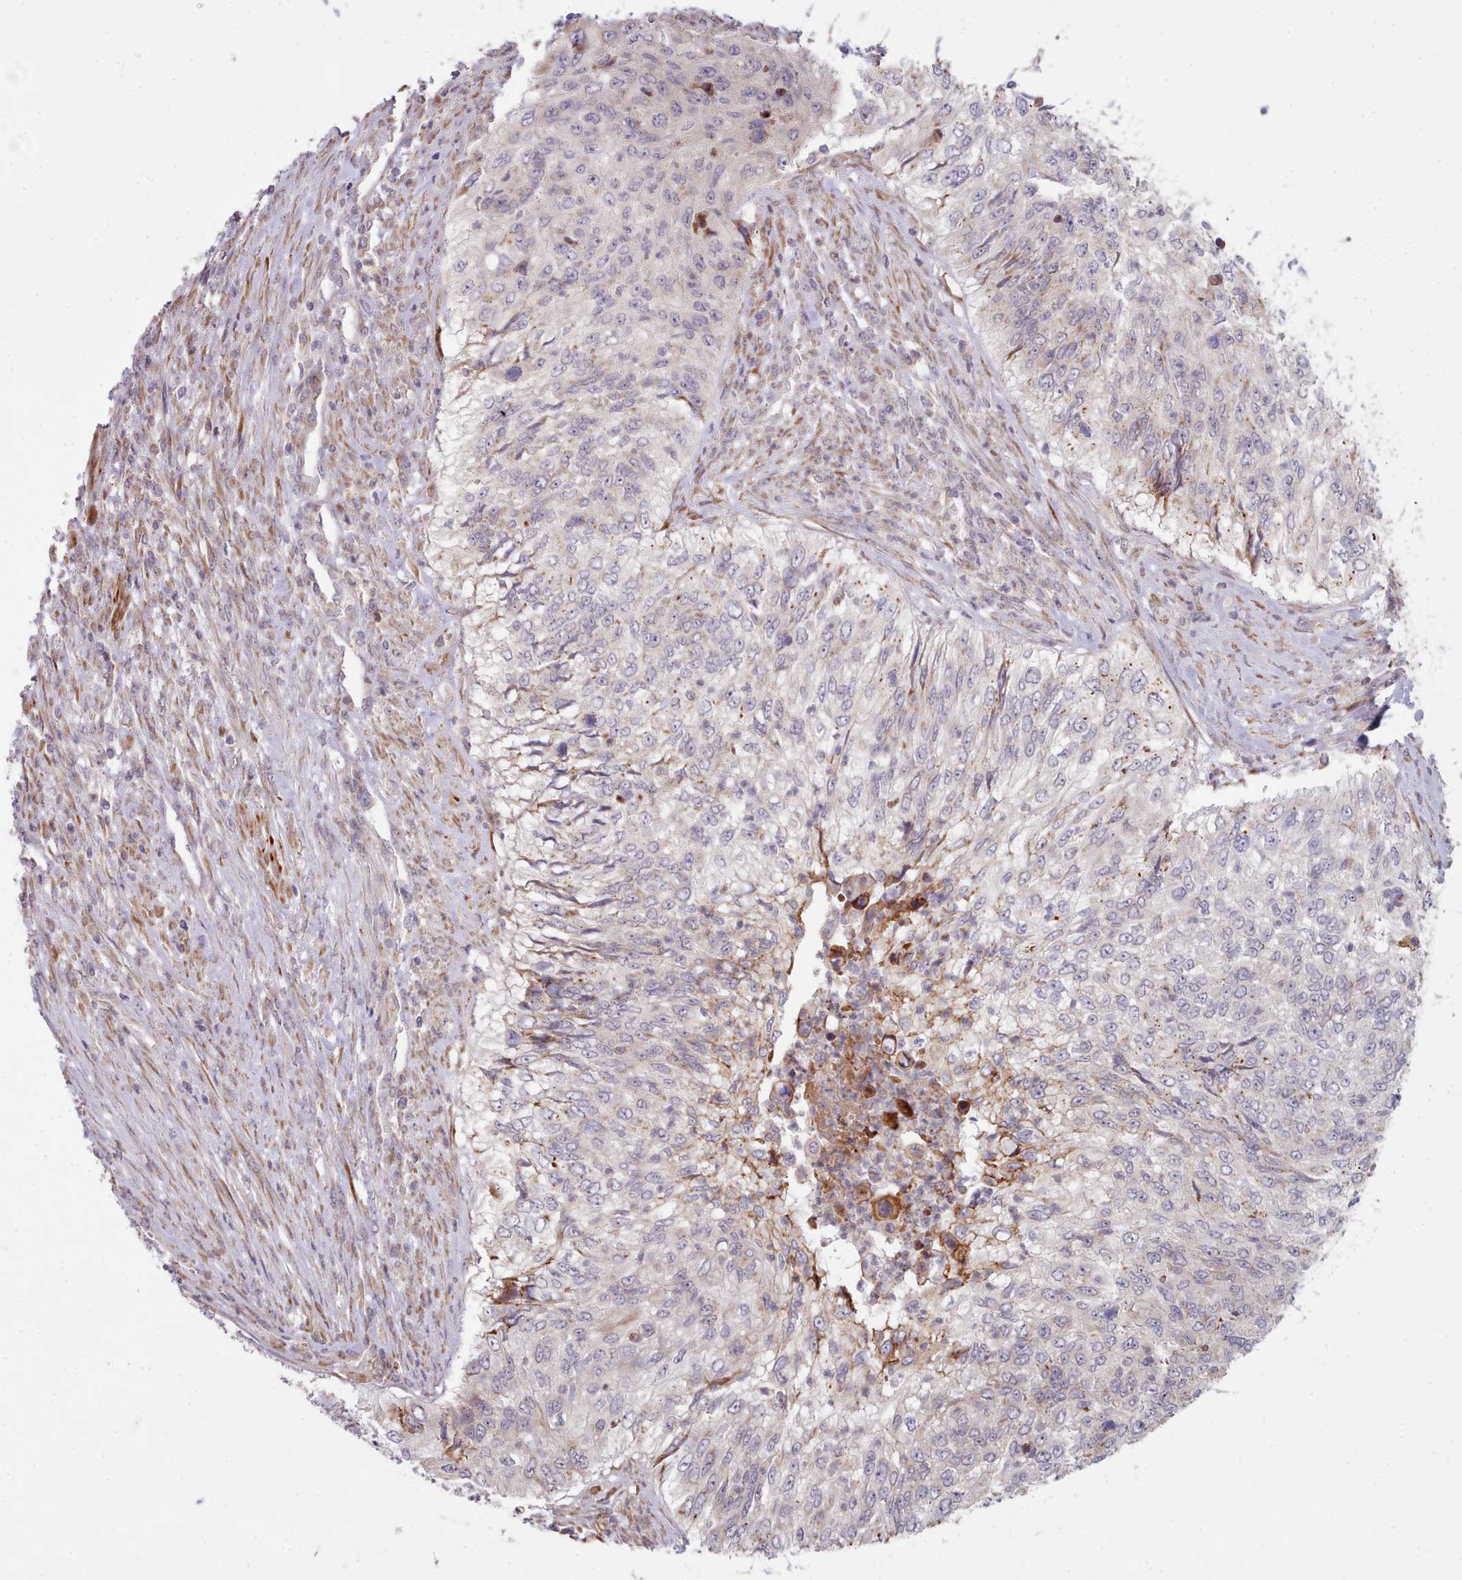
{"staining": {"intensity": "weak", "quantity": "<25%", "location": "cytoplasmic/membranous"}, "tissue": "urothelial cancer", "cell_type": "Tumor cells", "image_type": "cancer", "snomed": [{"axis": "morphology", "description": "Urothelial carcinoma, High grade"}, {"axis": "topography", "description": "Urinary bladder"}], "caption": "Immunohistochemistry (IHC) histopathology image of neoplastic tissue: high-grade urothelial carcinoma stained with DAB reveals no significant protein expression in tumor cells. (IHC, brightfield microscopy, high magnification).", "gene": "TRIM26", "patient": {"sex": "female", "age": 60}}